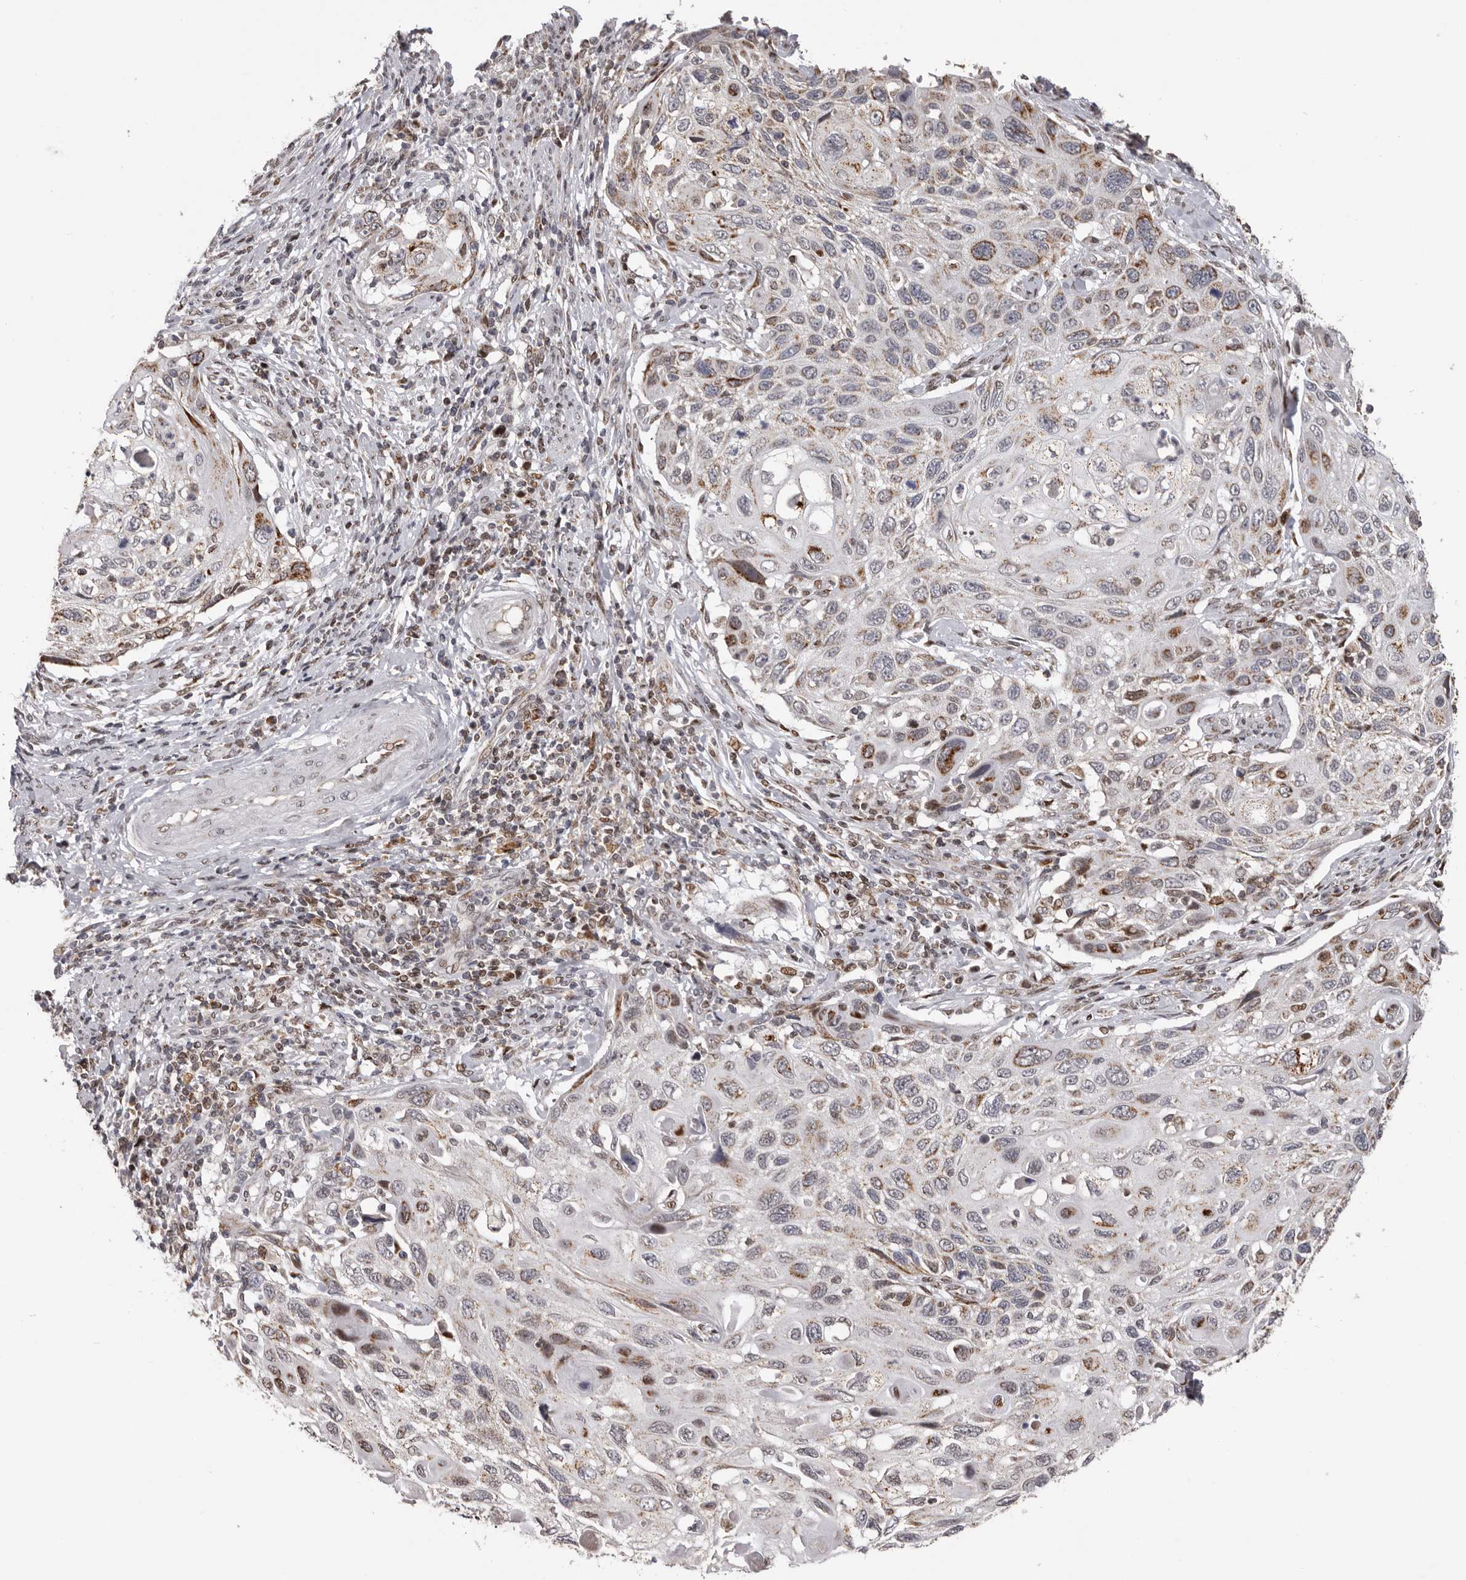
{"staining": {"intensity": "moderate", "quantity": "25%-75%", "location": "cytoplasmic/membranous"}, "tissue": "cervical cancer", "cell_type": "Tumor cells", "image_type": "cancer", "snomed": [{"axis": "morphology", "description": "Squamous cell carcinoma, NOS"}, {"axis": "topography", "description": "Cervix"}], "caption": "Tumor cells demonstrate medium levels of moderate cytoplasmic/membranous expression in about 25%-75% of cells in squamous cell carcinoma (cervical).", "gene": "C17orf99", "patient": {"sex": "female", "age": 70}}